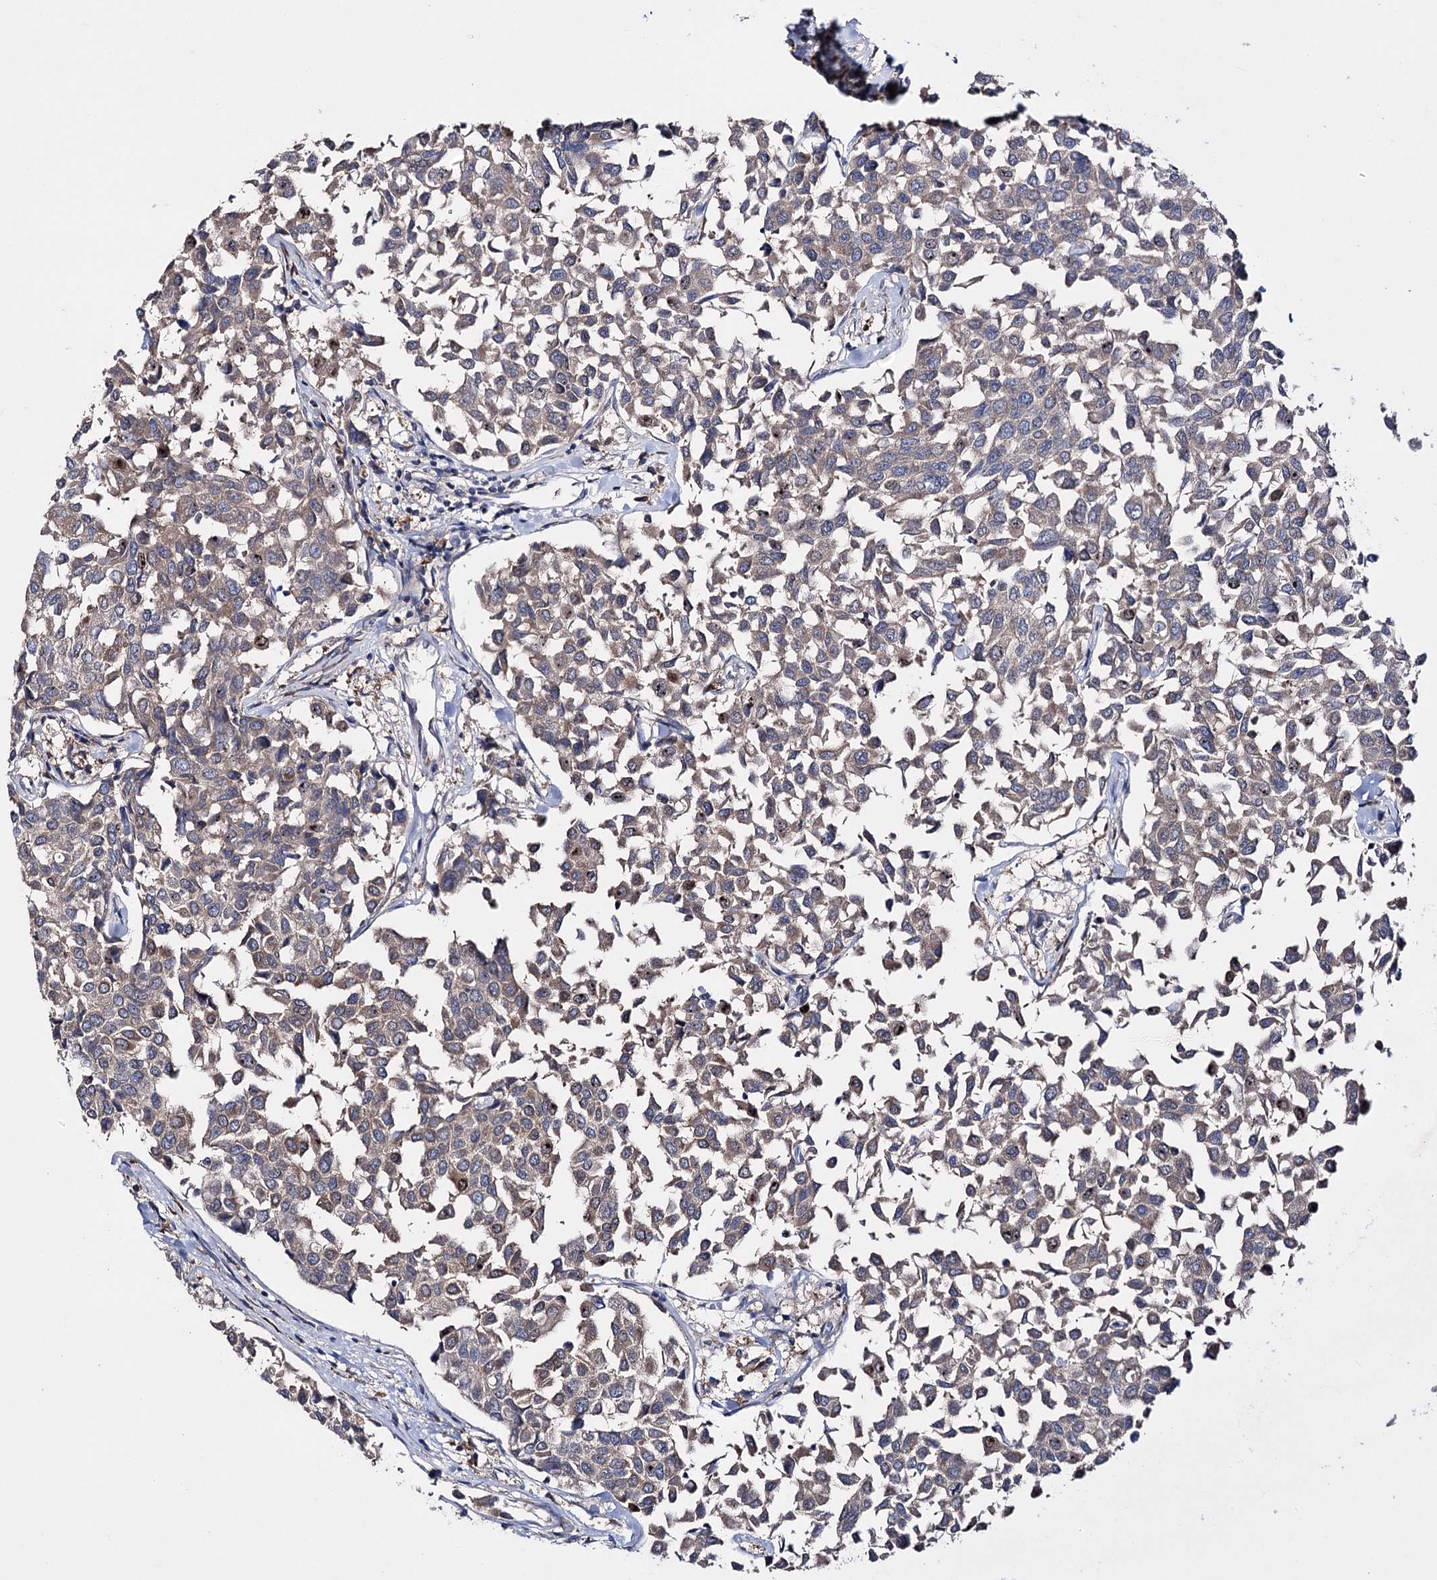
{"staining": {"intensity": "moderate", "quantity": ">75%", "location": "cytoplasmic/membranous"}, "tissue": "breast cancer", "cell_type": "Tumor cells", "image_type": "cancer", "snomed": [{"axis": "morphology", "description": "Duct carcinoma"}, {"axis": "topography", "description": "Breast"}], "caption": "About >75% of tumor cells in breast cancer (invasive ductal carcinoma) demonstrate moderate cytoplasmic/membranous protein expression as visualized by brown immunohistochemical staining.", "gene": "PTER", "patient": {"sex": "female", "age": 55}}